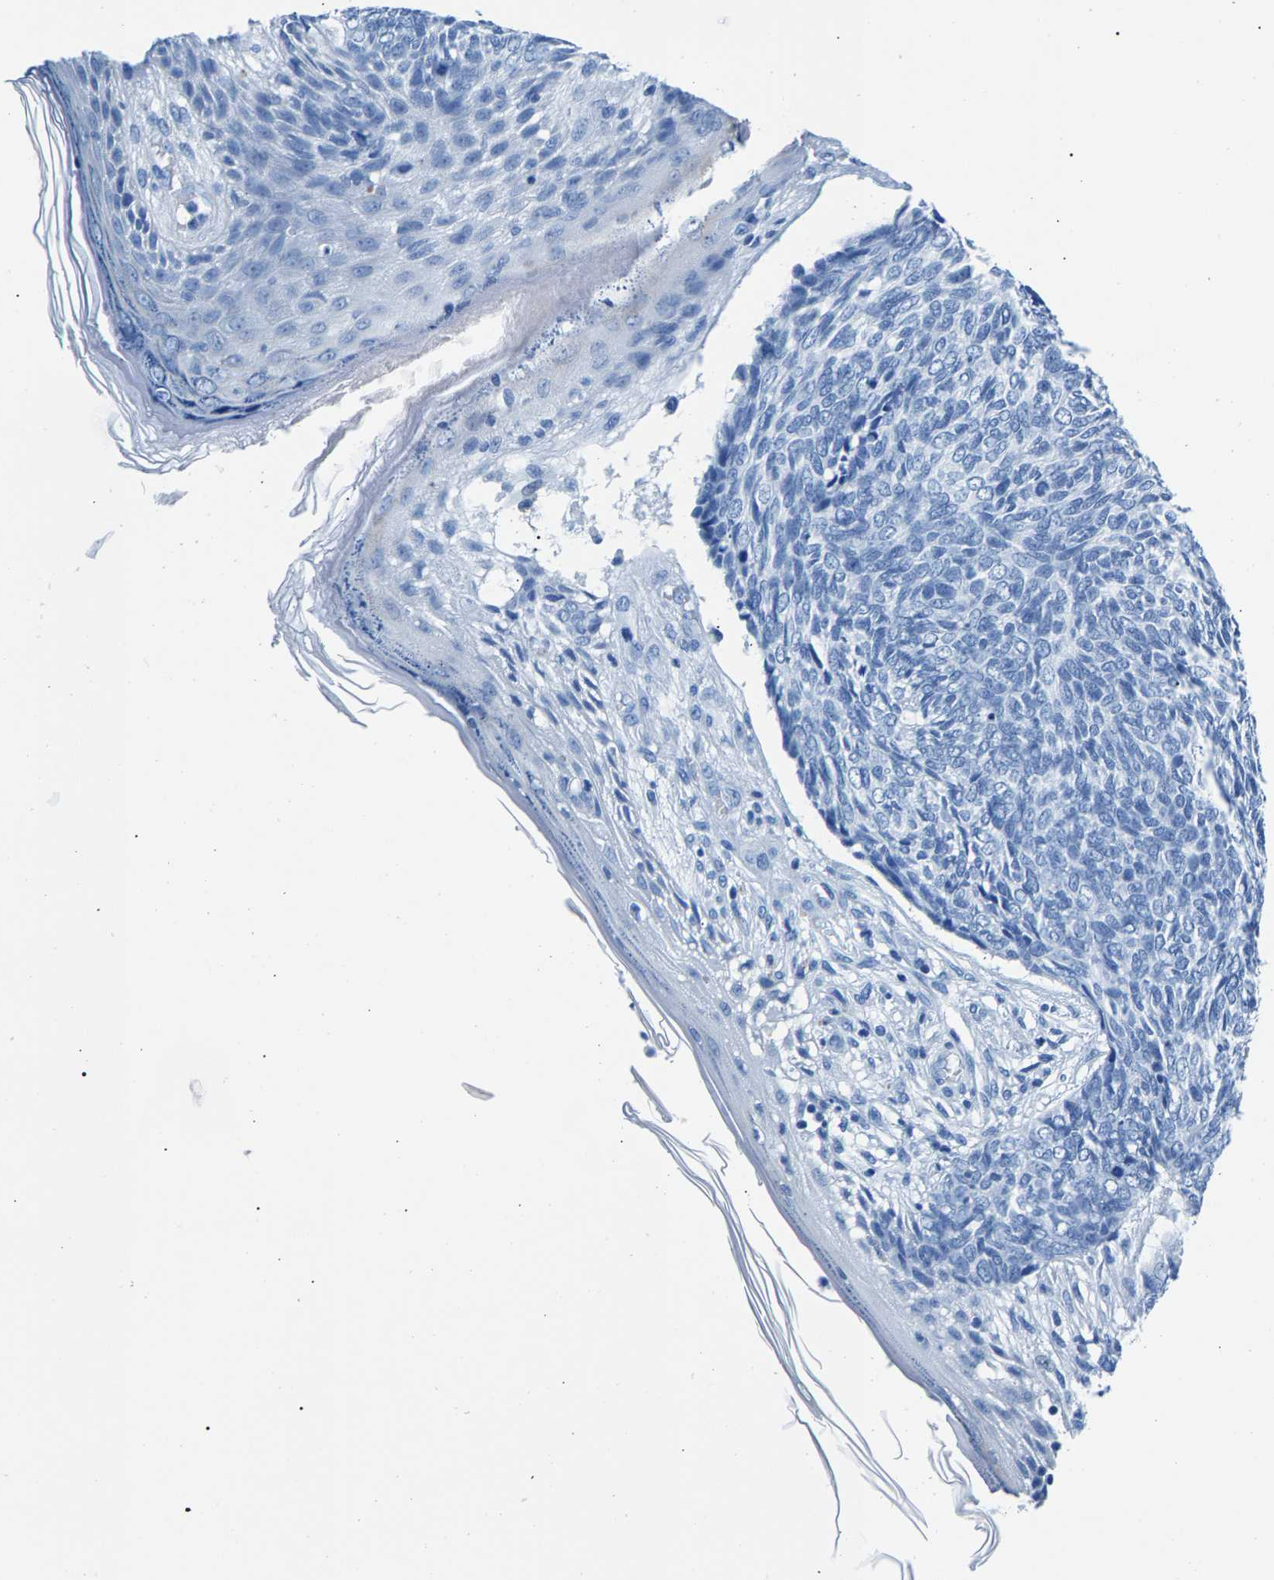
{"staining": {"intensity": "negative", "quantity": "none", "location": "none"}, "tissue": "skin cancer", "cell_type": "Tumor cells", "image_type": "cancer", "snomed": [{"axis": "morphology", "description": "Basal cell carcinoma"}, {"axis": "topography", "description": "Skin"}], "caption": "Immunohistochemistry photomicrograph of human skin basal cell carcinoma stained for a protein (brown), which reveals no positivity in tumor cells. (Stains: DAB immunohistochemistry with hematoxylin counter stain, Microscopy: brightfield microscopy at high magnification).", "gene": "CPS1", "patient": {"sex": "female", "age": 84}}